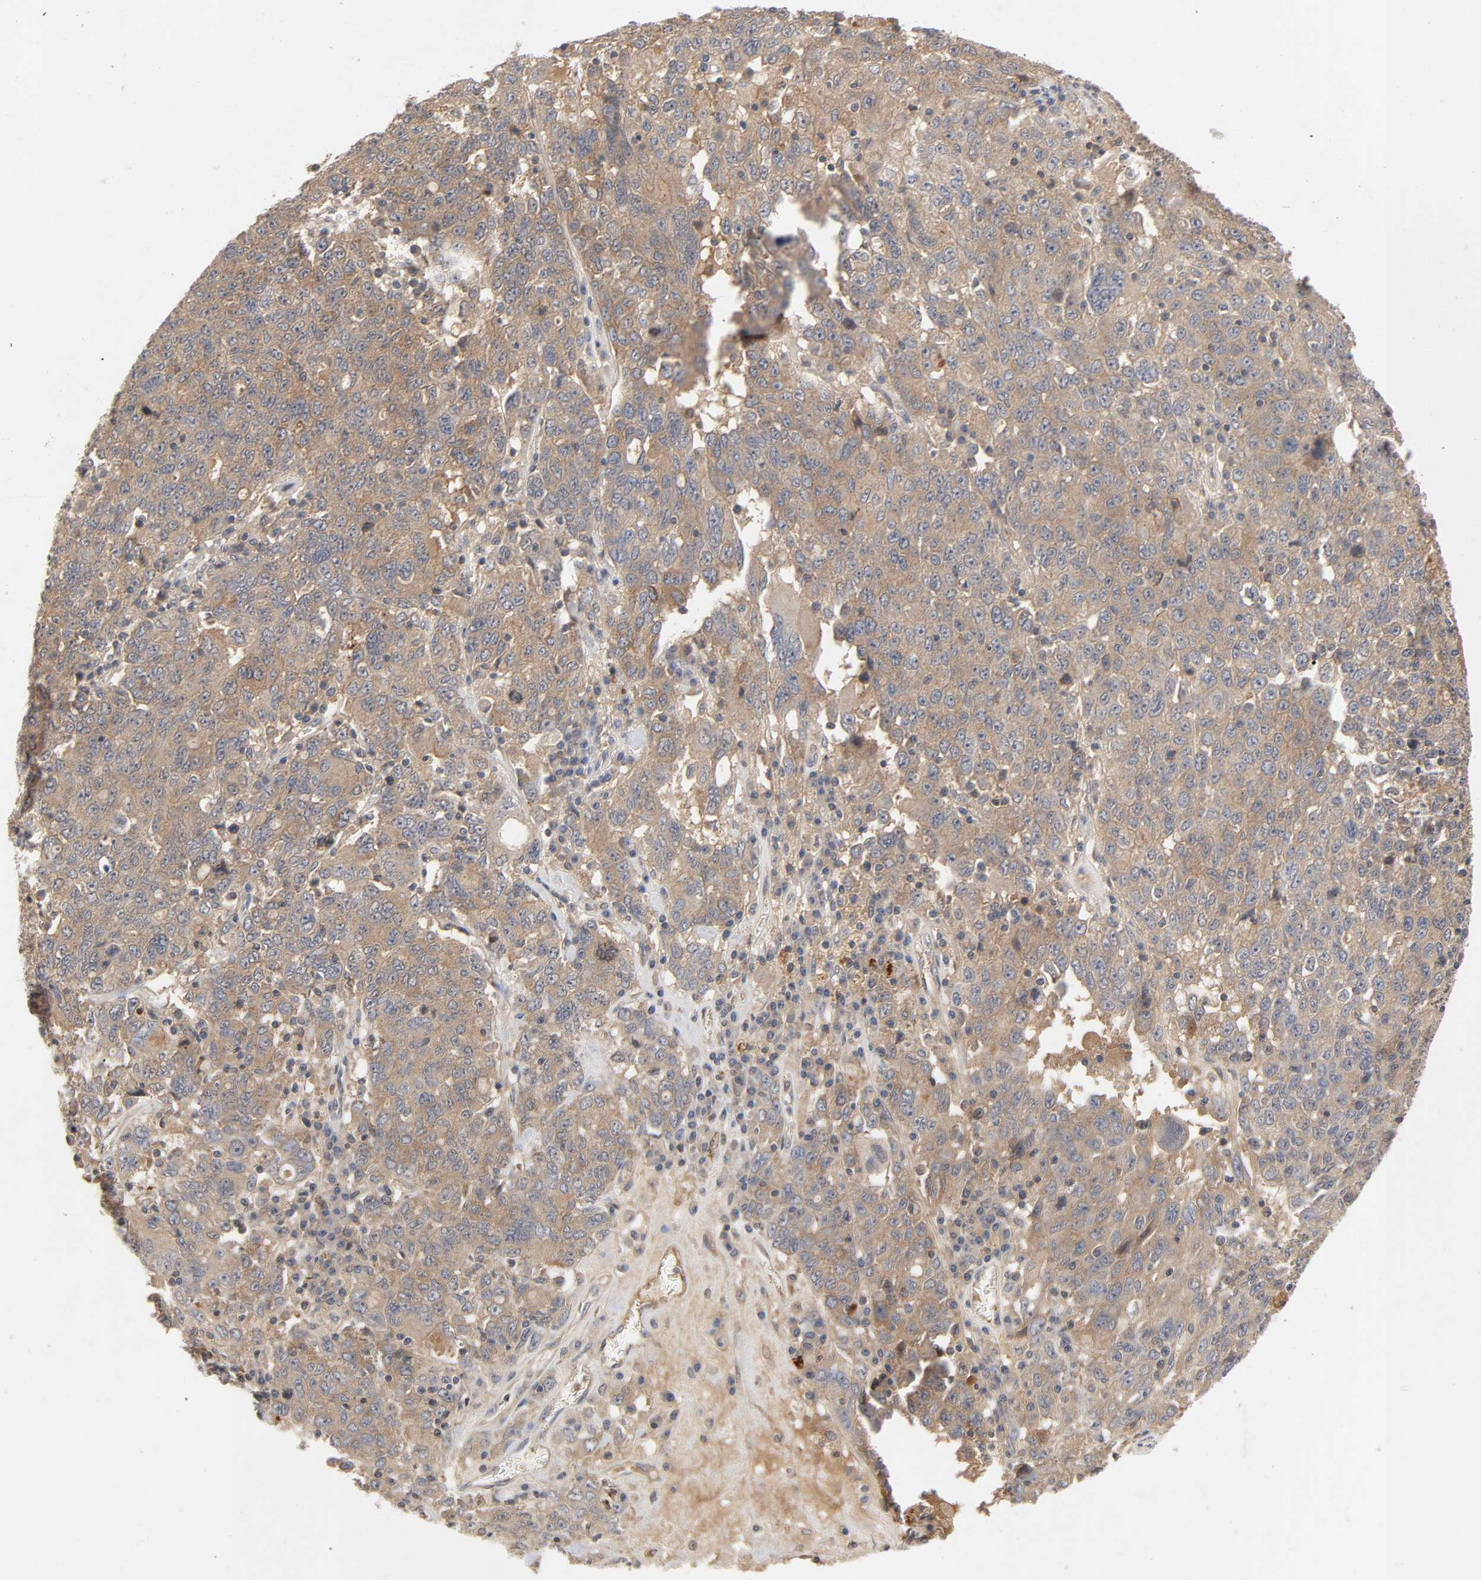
{"staining": {"intensity": "moderate", "quantity": ">75%", "location": "cytoplasmic/membranous"}, "tissue": "ovarian cancer", "cell_type": "Tumor cells", "image_type": "cancer", "snomed": [{"axis": "morphology", "description": "Carcinoma, endometroid"}, {"axis": "topography", "description": "Ovary"}], "caption": "Immunohistochemical staining of ovarian cancer (endometroid carcinoma) shows moderate cytoplasmic/membranous protein expression in approximately >75% of tumor cells.", "gene": "CPB2", "patient": {"sex": "female", "age": 62}}